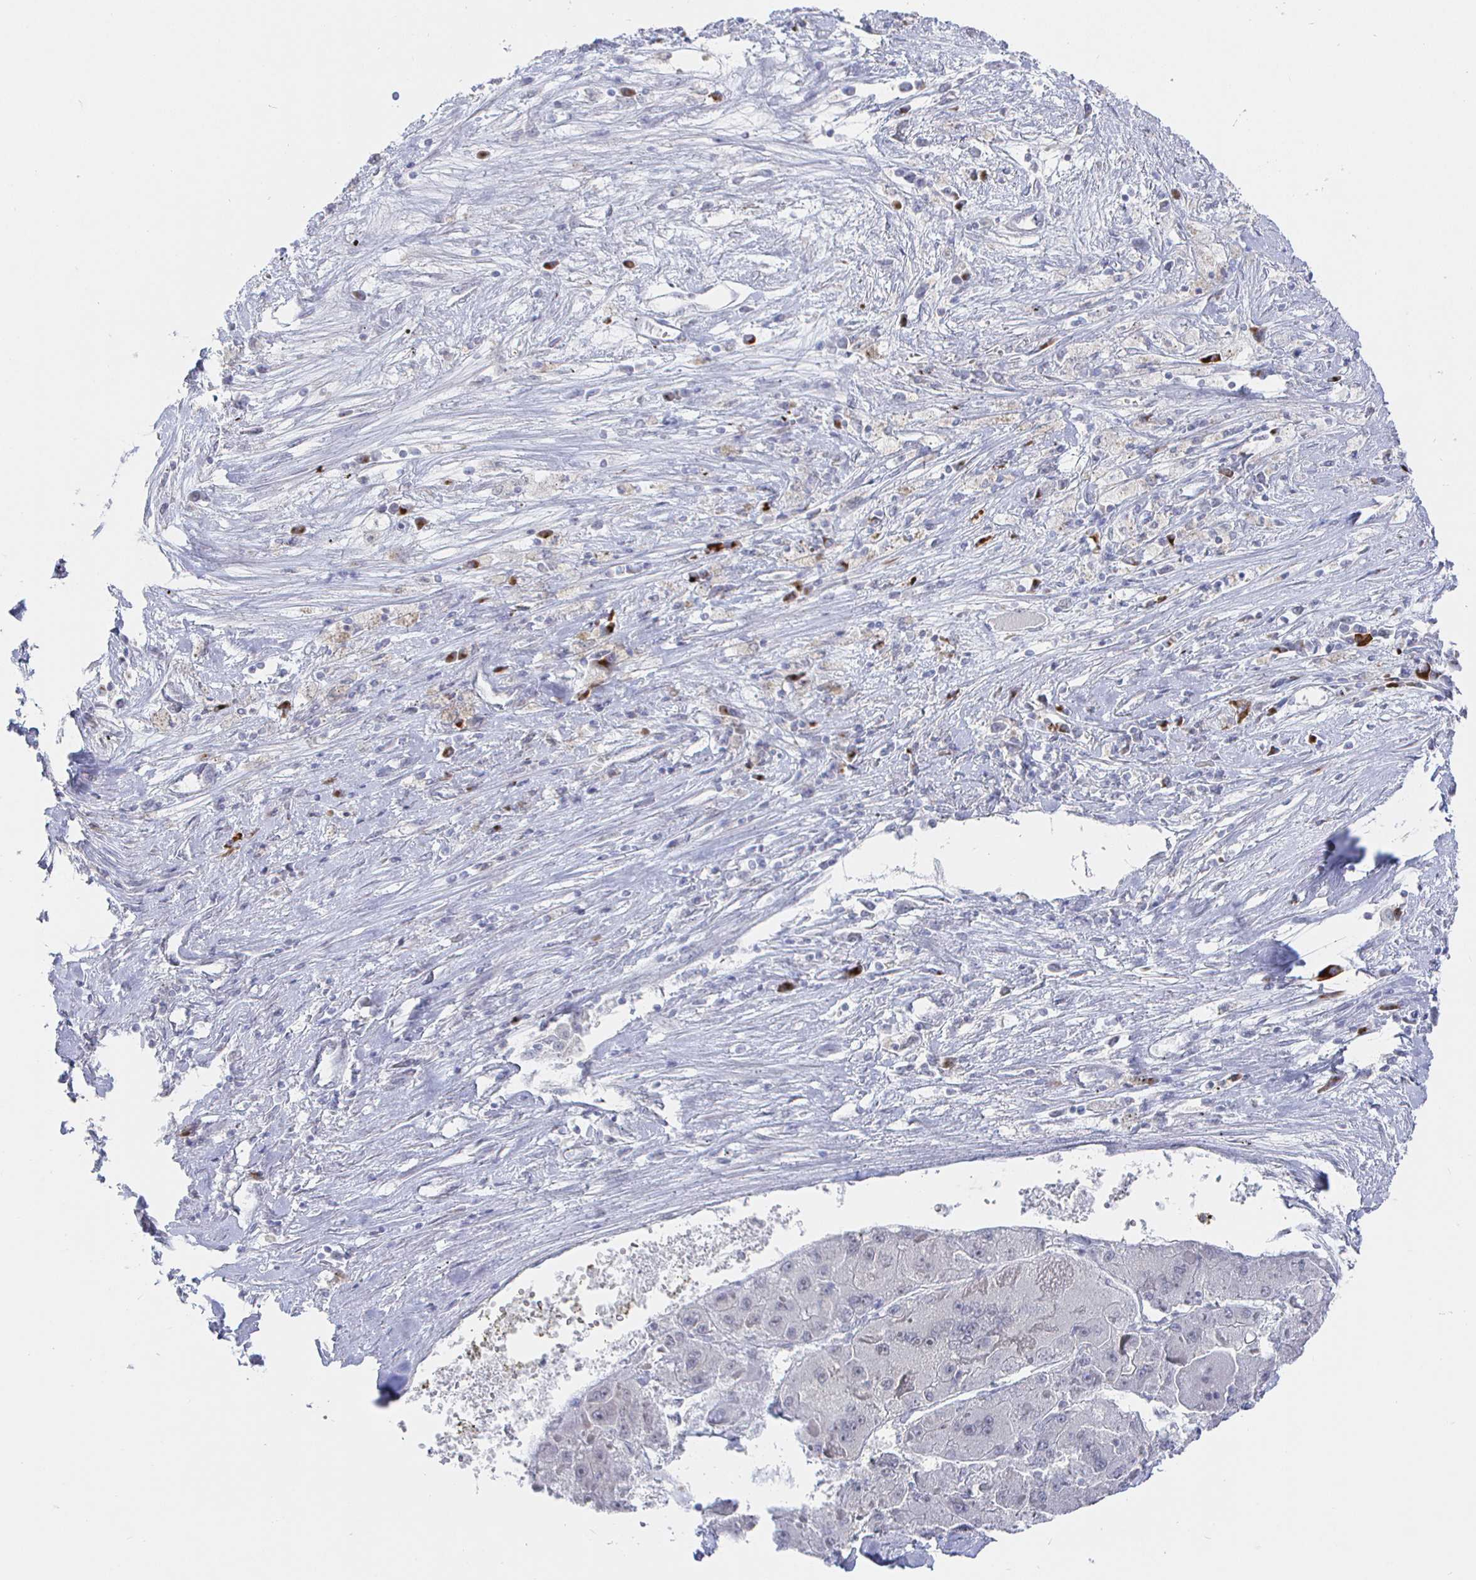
{"staining": {"intensity": "negative", "quantity": "none", "location": "none"}, "tissue": "liver cancer", "cell_type": "Tumor cells", "image_type": "cancer", "snomed": [{"axis": "morphology", "description": "Carcinoma, Hepatocellular, NOS"}, {"axis": "topography", "description": "Liver"}], "caption": "DAB (3,3'-diaminobenzidine) immunohistochemical staining of human liver hepatocellular carcinoma displays no significant expression in tumor cells.", "gene": "LRRC23", "patient": {"sex": "female", "age": 73}}